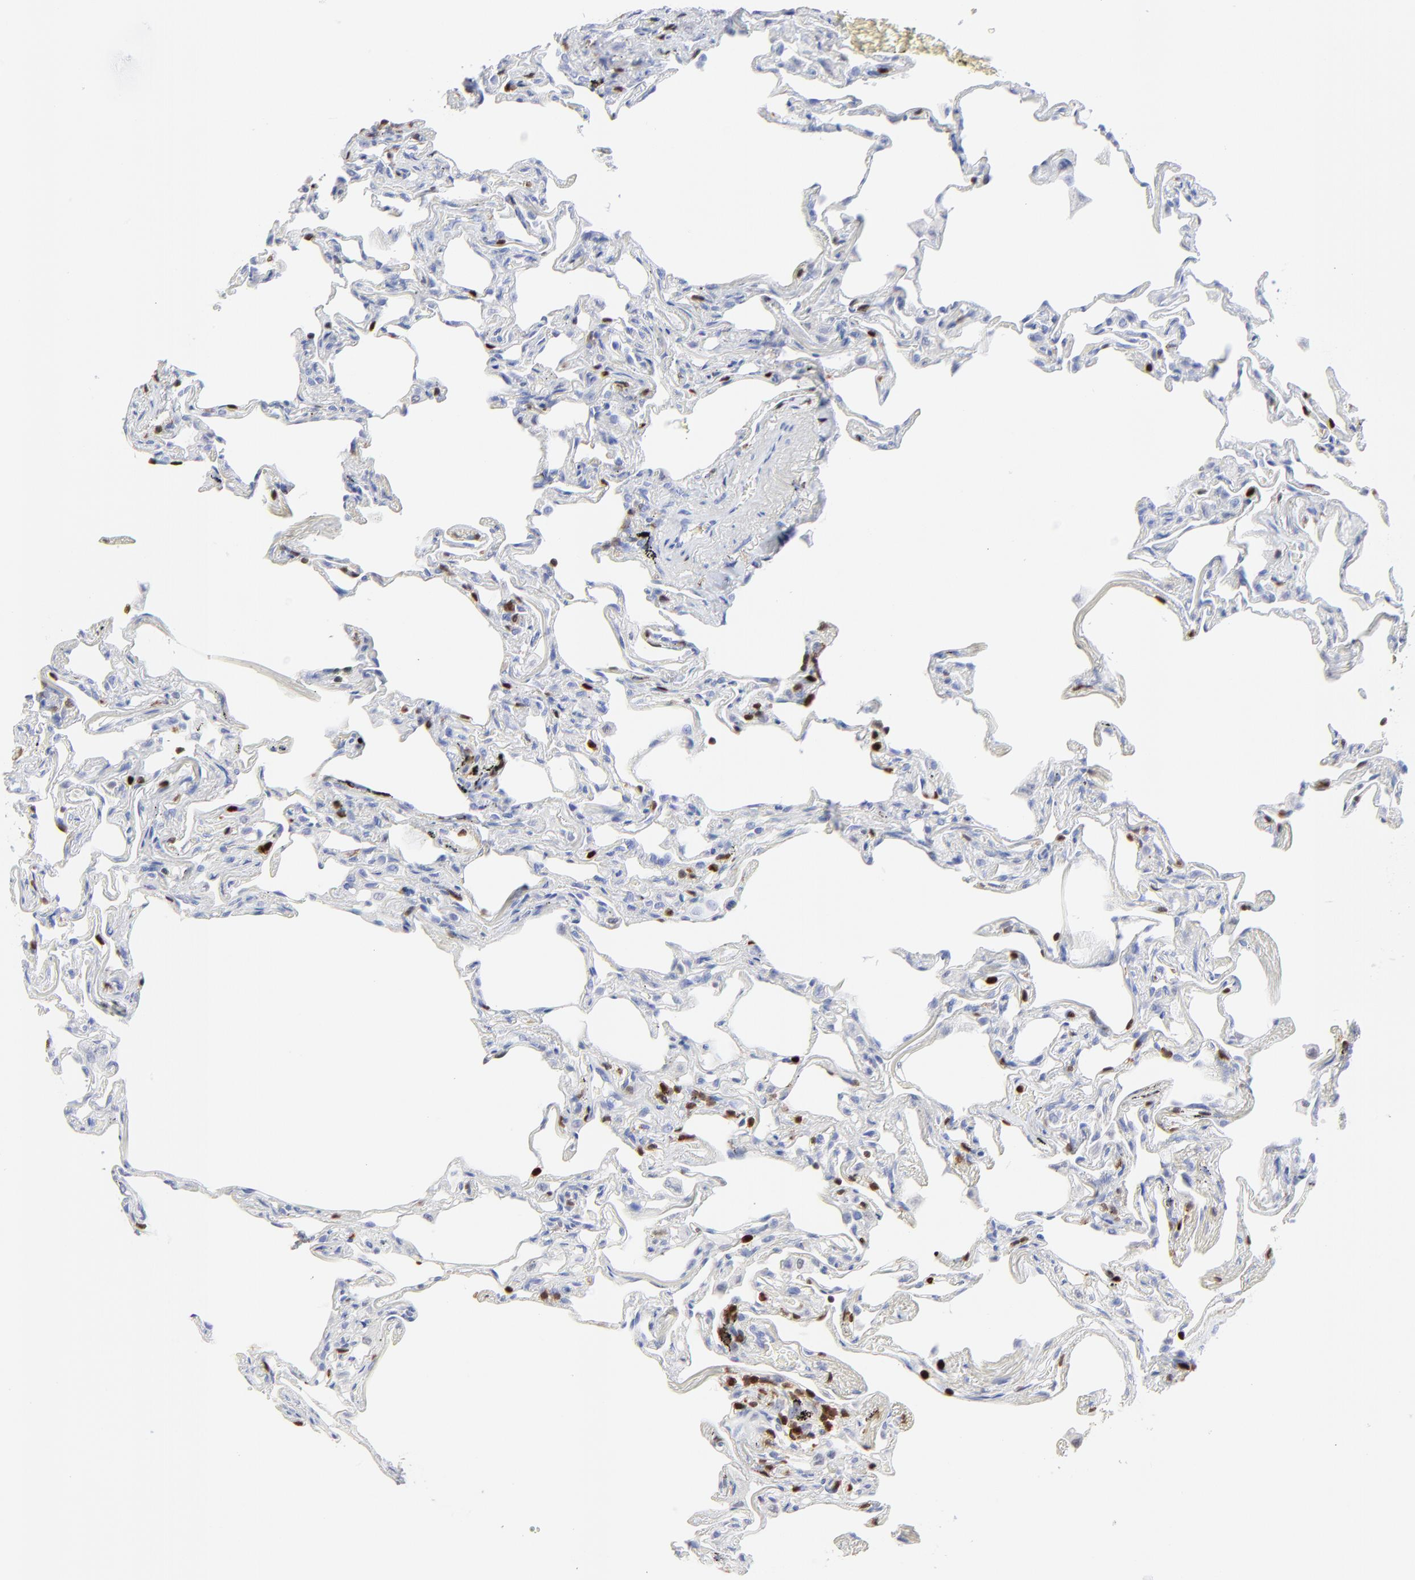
{"staining": {"intensity": "negative", "quantity": "none", "location": "none"}, "tissue": "lung", "cell_type": "Alveolar cells", "image_type": "normal", "snomed": [{"axis": "morphology", "description": "Normal tissue, NOS"}, {"axis": "morphology", "description": "Inflammation, NOS"}, {"axis": "topography", "description": "Lung"}], "caption": "Immunohistochemistry (IHC) of benign lung shows no positivity in alveolar cells.", "gene": "ZAP70", "patient": {"sex": "male", "age": 69}}